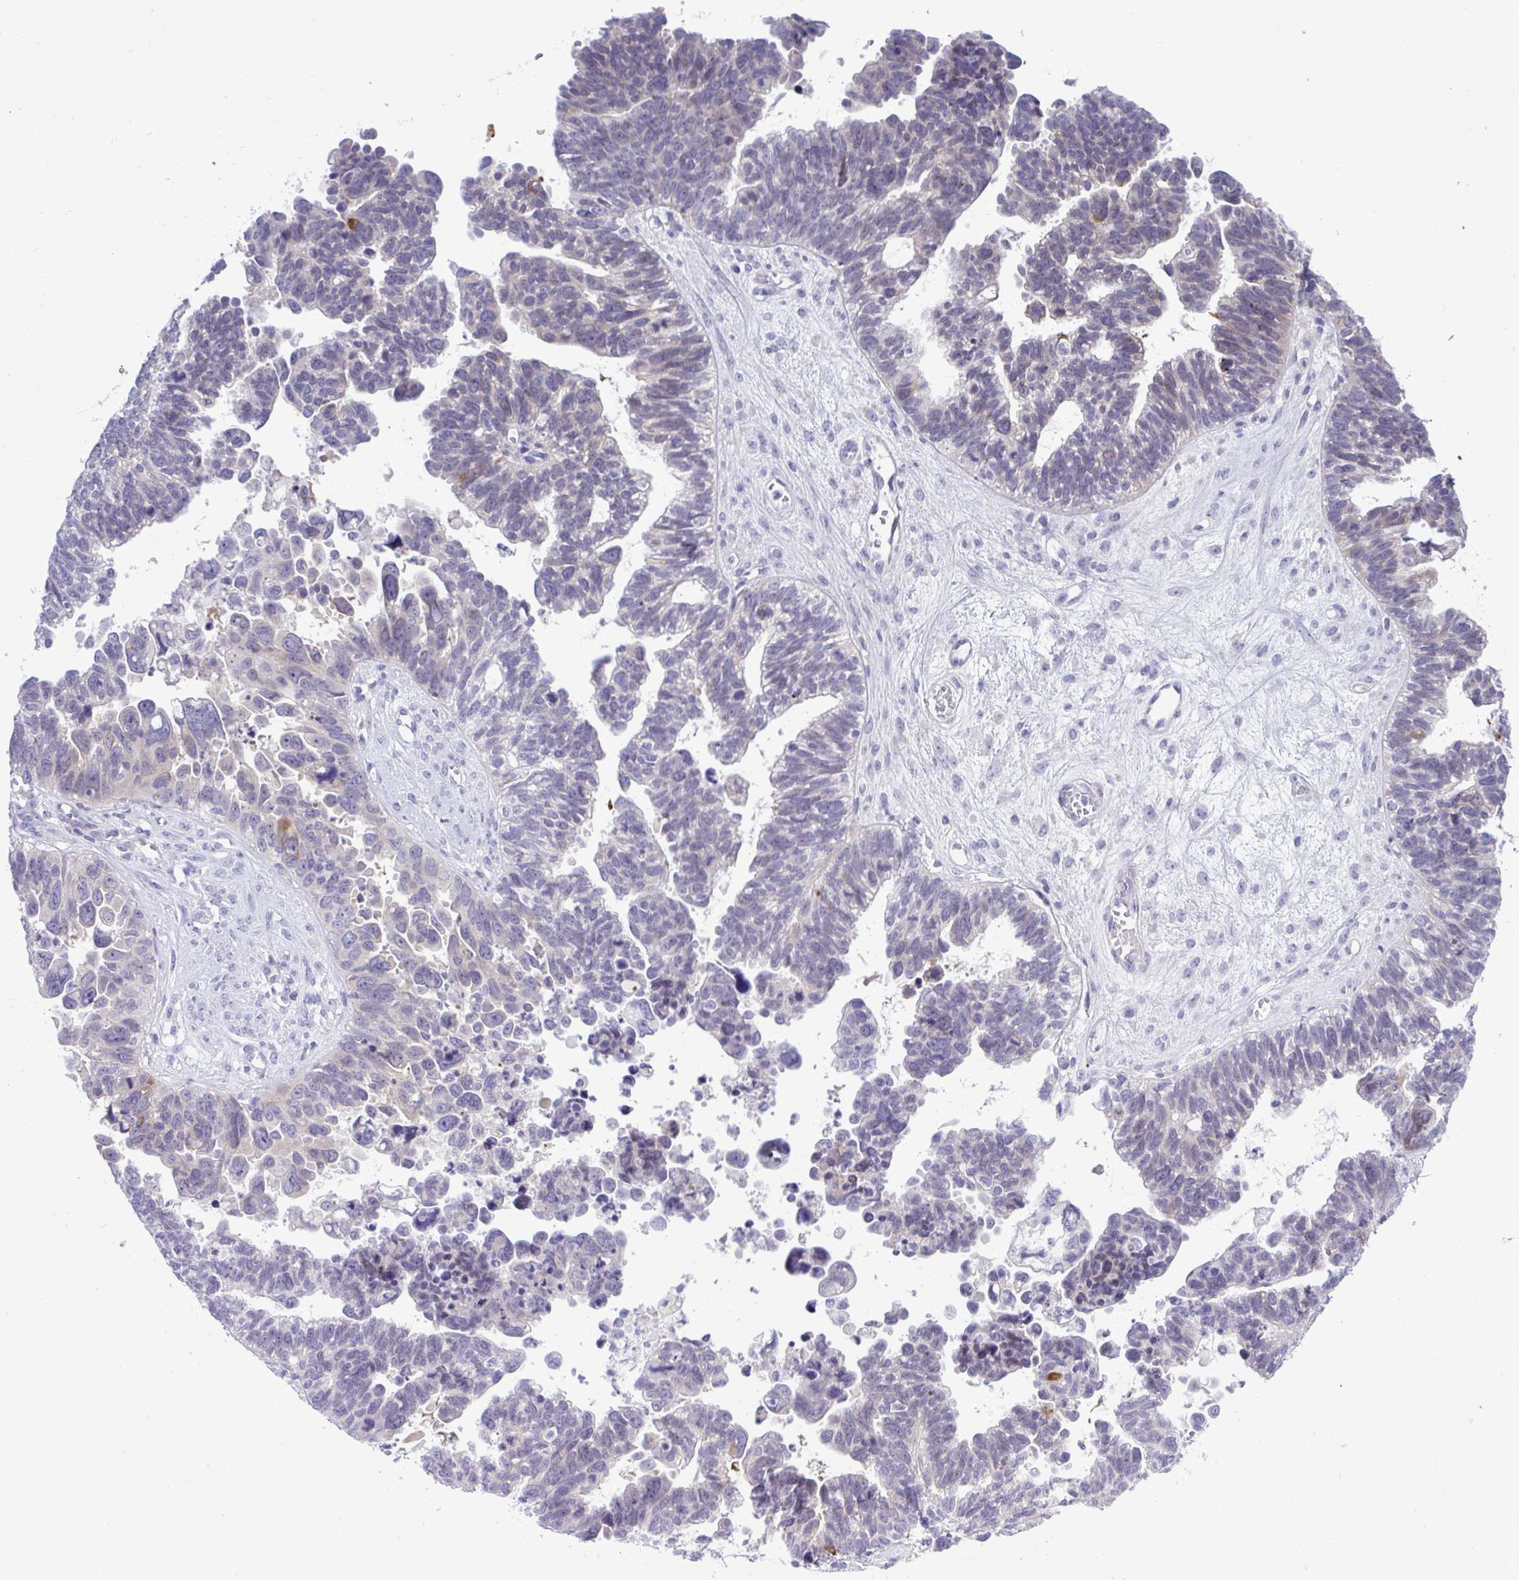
{"staining": {"intensity": "moderate", "quantity": "<25%", "location": "cytoplasmic/membranous"}, "tissue": "ovarian cancer", "cell_type": "Tumor cells", "image_type": "cancer", "snomed": [{"axis": "morphology", "description": "Cystadenocarcinoma, serous, NOS"}, {"axis": "topography", "description": "Ovary"}], "caption": "A low amount of moderate cytoplasmic/membranous staining is present in approximately <25% of tumor cells in ovarian cancer (serous cystadenocarcinoma) tissue.", "gene": "SPAG1", "patient": {"sex": "female", "age": 60}}